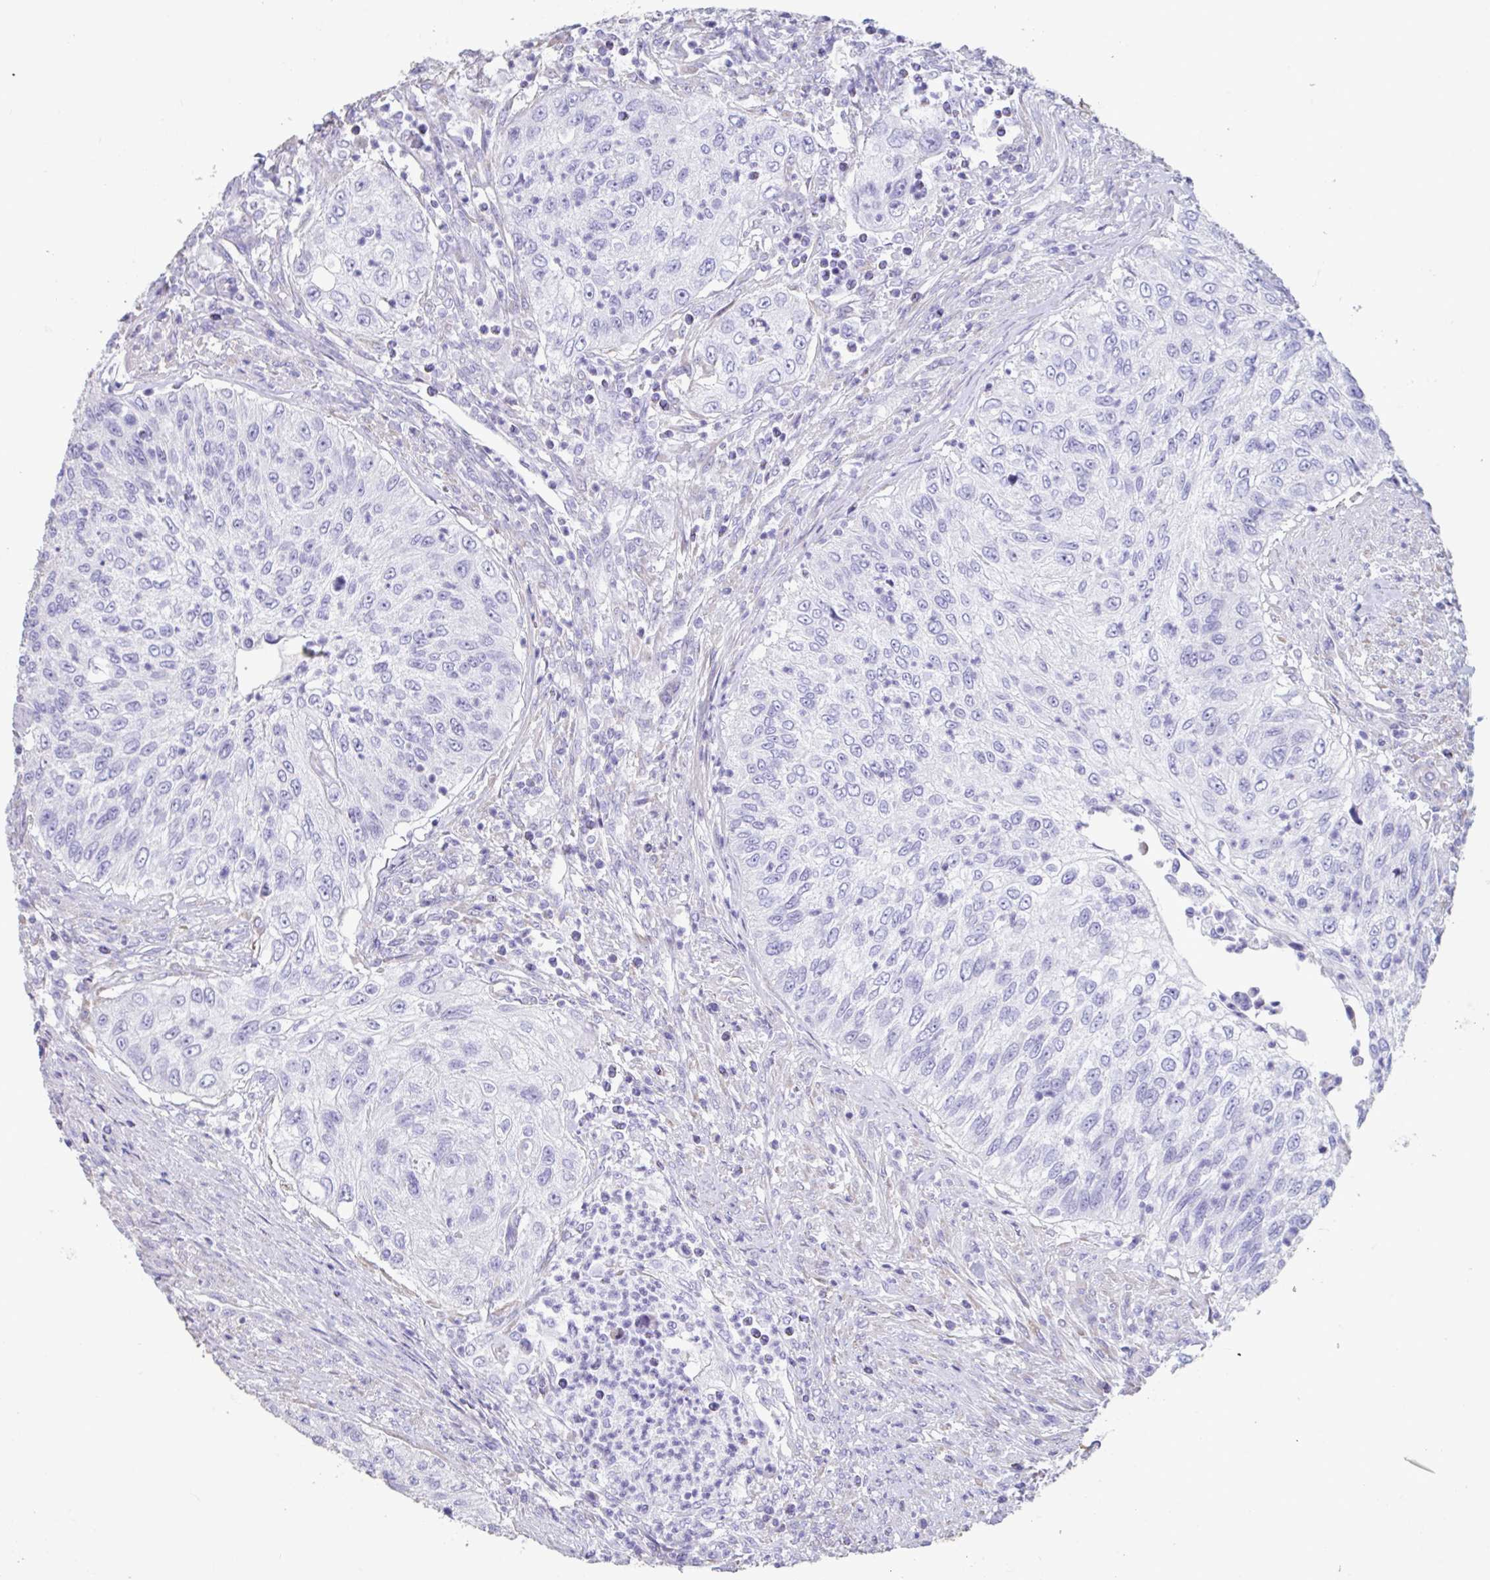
{"staining": {"intensity": "negative", "quantity": "none", "location": "none"}, "tissue": "urothelial cancer", "cell_type": "Tumor cells", "image_type": "cancer", "snomed": [{"axis": "morphology", "description": "Urothelial carcinoma, High grade"}, {"axis": "topography", "description": "Urinary bladder"}], "caption": "Histopathology image shows no significant protein positivity in tumor cells of urothelial cancer. Brightfield microscopy of immunohistochemistry stained with DAB (3,3'-diaminobenzidine) (brown) and hematoxylin (blue), captured at high magnification.", "gene": "TNNC1", "patient": {"sex": "female", "age": 60}}